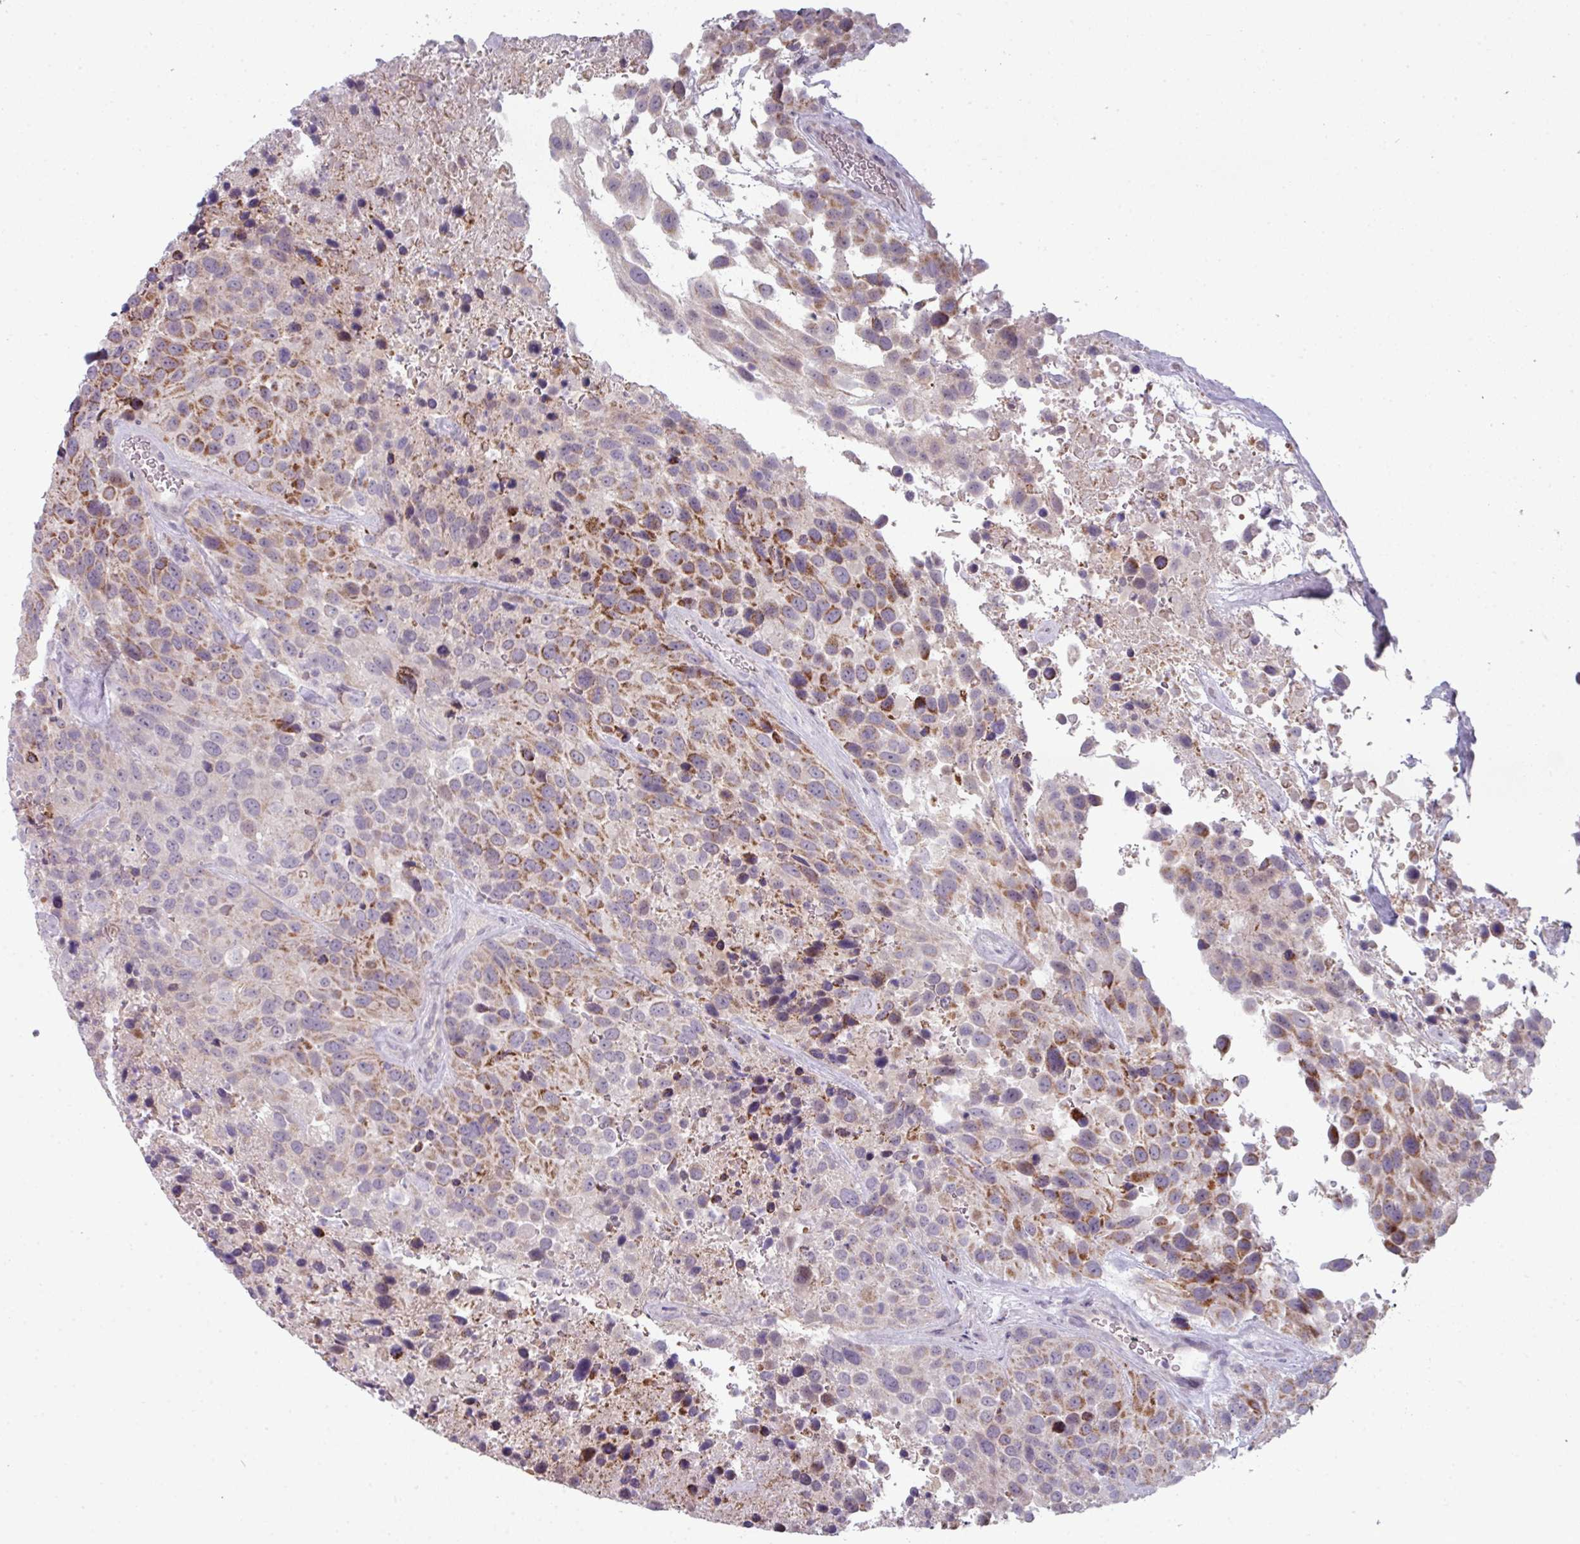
{"staining": {"intensity": "moderate", "quantity": ">75%", "location": "cytoplasmic/membranous"}, "tissue": "urothelial cancer", "cell_type": "Tumor cells", "image_type": "cancer", "snomed": [{"axis": "morphology", "description": "Urothelial carcinoma, High grade"}, {"axis": "topography", "description": "Urinary bladder"}], "caption": "There is medium levels of moderate cytoplasmic/membranous staining in tumor cells of urothelial cancer, as demonstrated by immunohistochemical staining (brown color).", "gene": "ZNF615", "patient": {"sex": "female", "age": 70}}